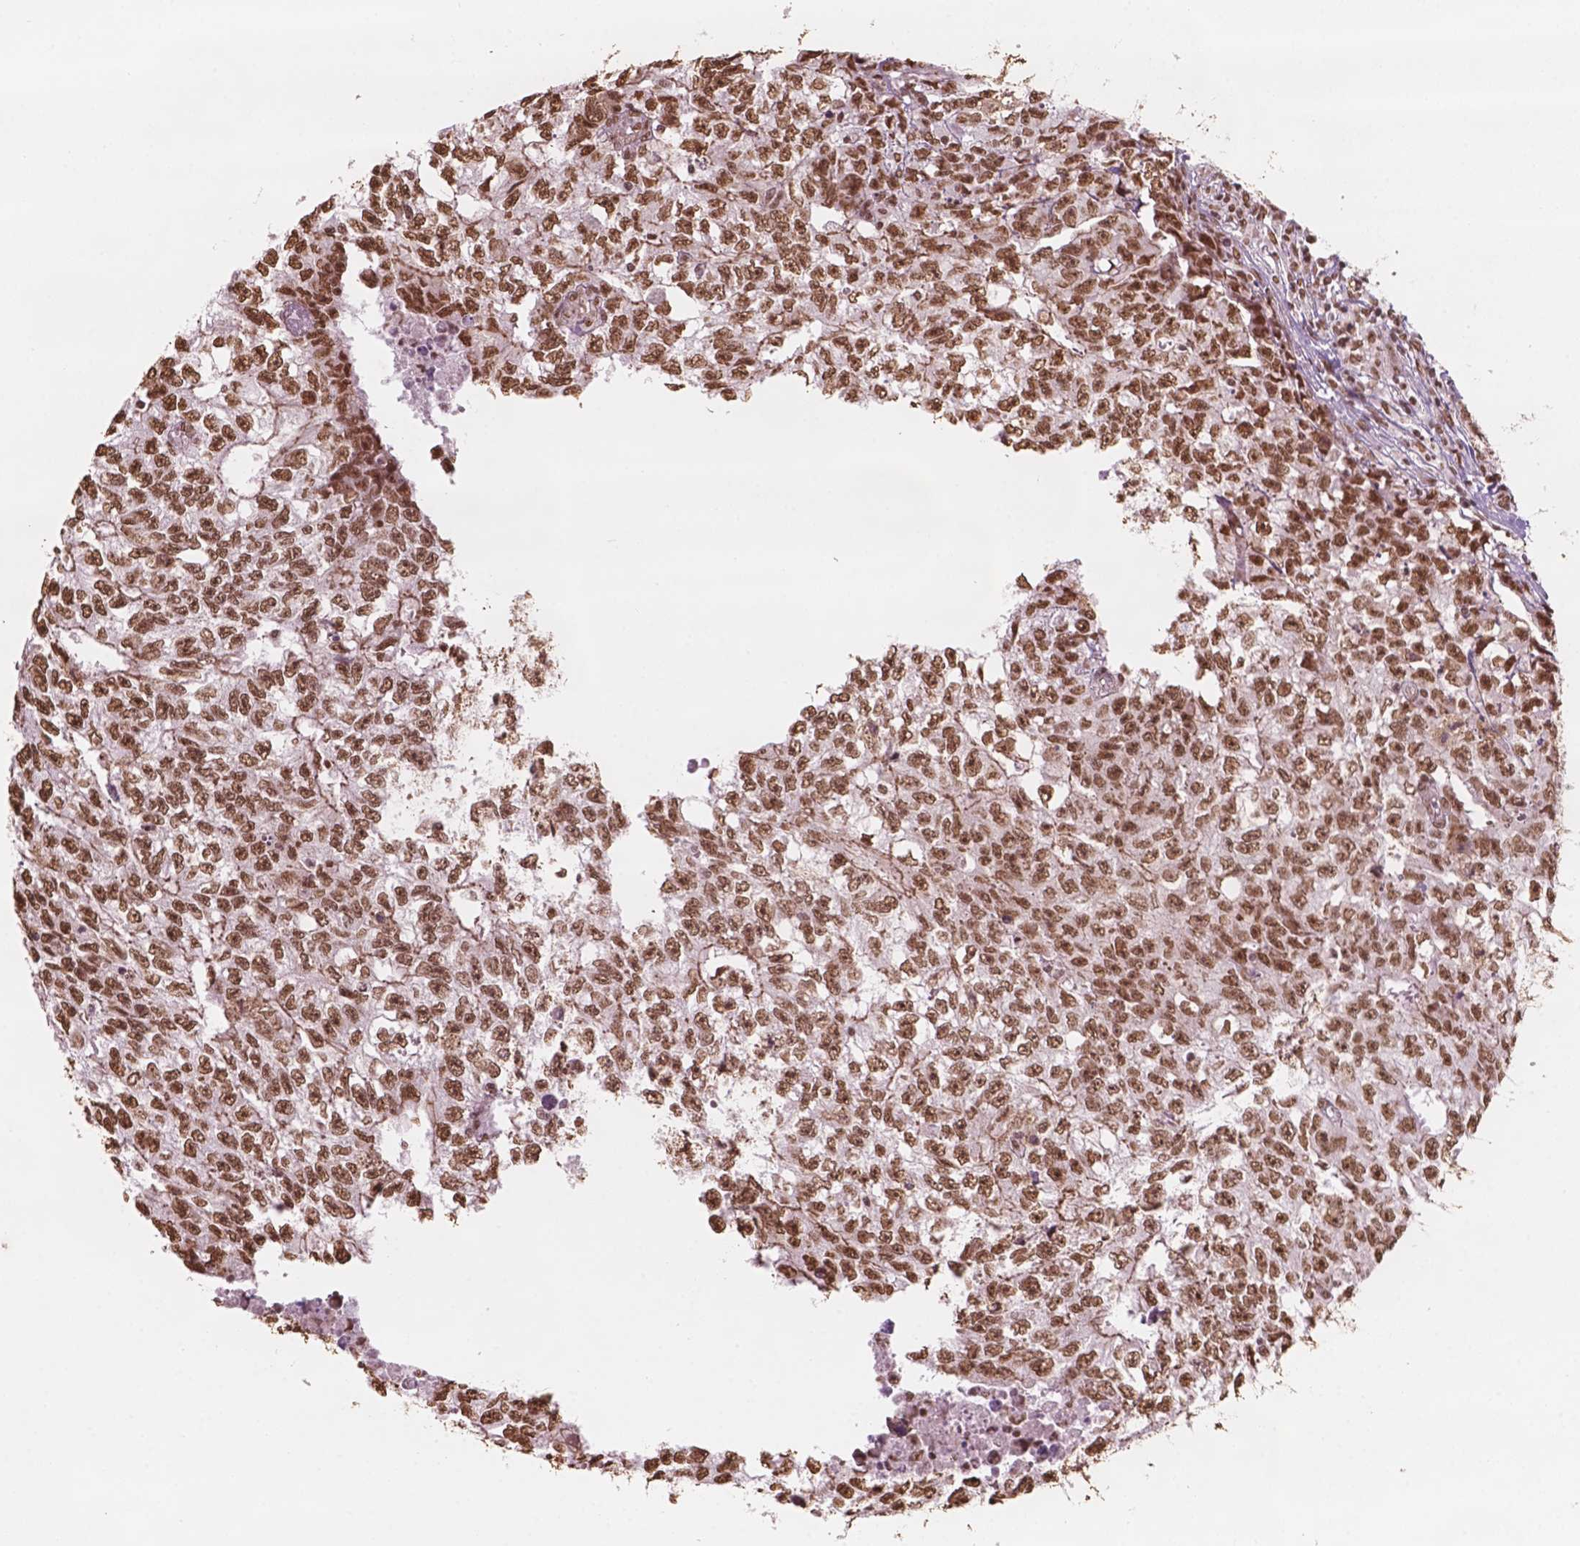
{"staining": {"intensity": "moderate", "quantity": ">75%", "location": "nuclear"}, "tissue": "testis cancer", "cell_type": "Tumor cells", "image_type": "cancer", "snomed": [{"axis": "morphology", "description": "Carcinoma, Embryonal, NOS"}, {"axis": "morphology", "description": "Teratoma, malignant, NOS"}, {"axis": "topography", "description": "Testis"}], "caption": "Immunohistochemical staining of human testis malignant teratoma reveals moderate nuclear protein staining in about >75% of tumor cells.", "gene": "GTF3C5", "patient": {"sex": "male", "age": 24}}